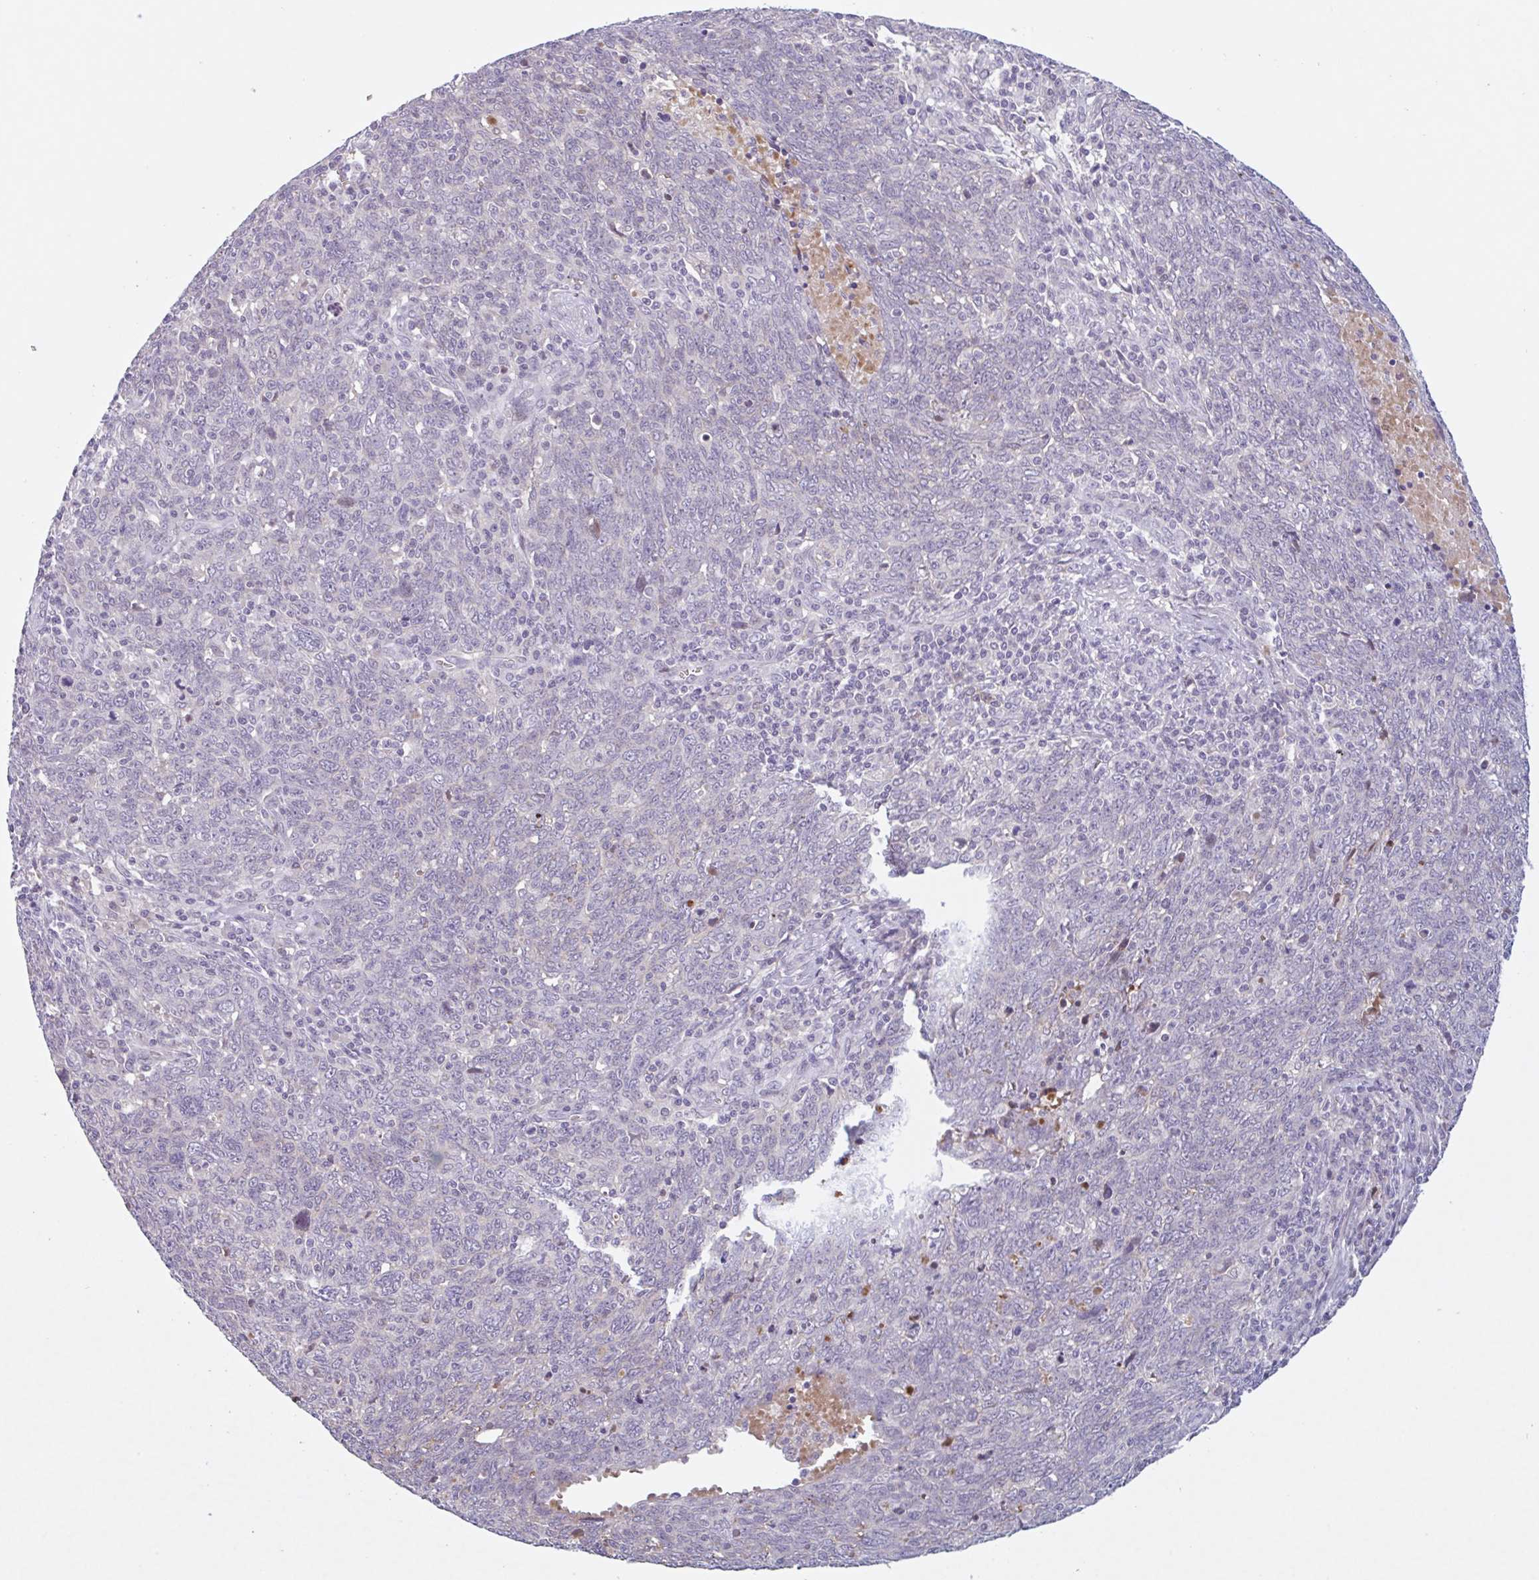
{"staining": {"intensity": "negative", "quantity": "none", "location": "none"}, "tissue": "lung cancer", "cell_type": "Tumor cells", "image_type": "cancer", "snomed": [{"axis": "morphology", "description": "Squamous cell carcinoma, NOS"}, {"axis": "topography", "description": "Lung"}], "caption": "An immunohistochemistry micrograph of squamous cell carcinoma (lung) is shown. There is no staining in tumor cells of squamous cell carcinoma (lung).", "gene": "RHAG", "patient": {"sex": "female", "age": 72}}